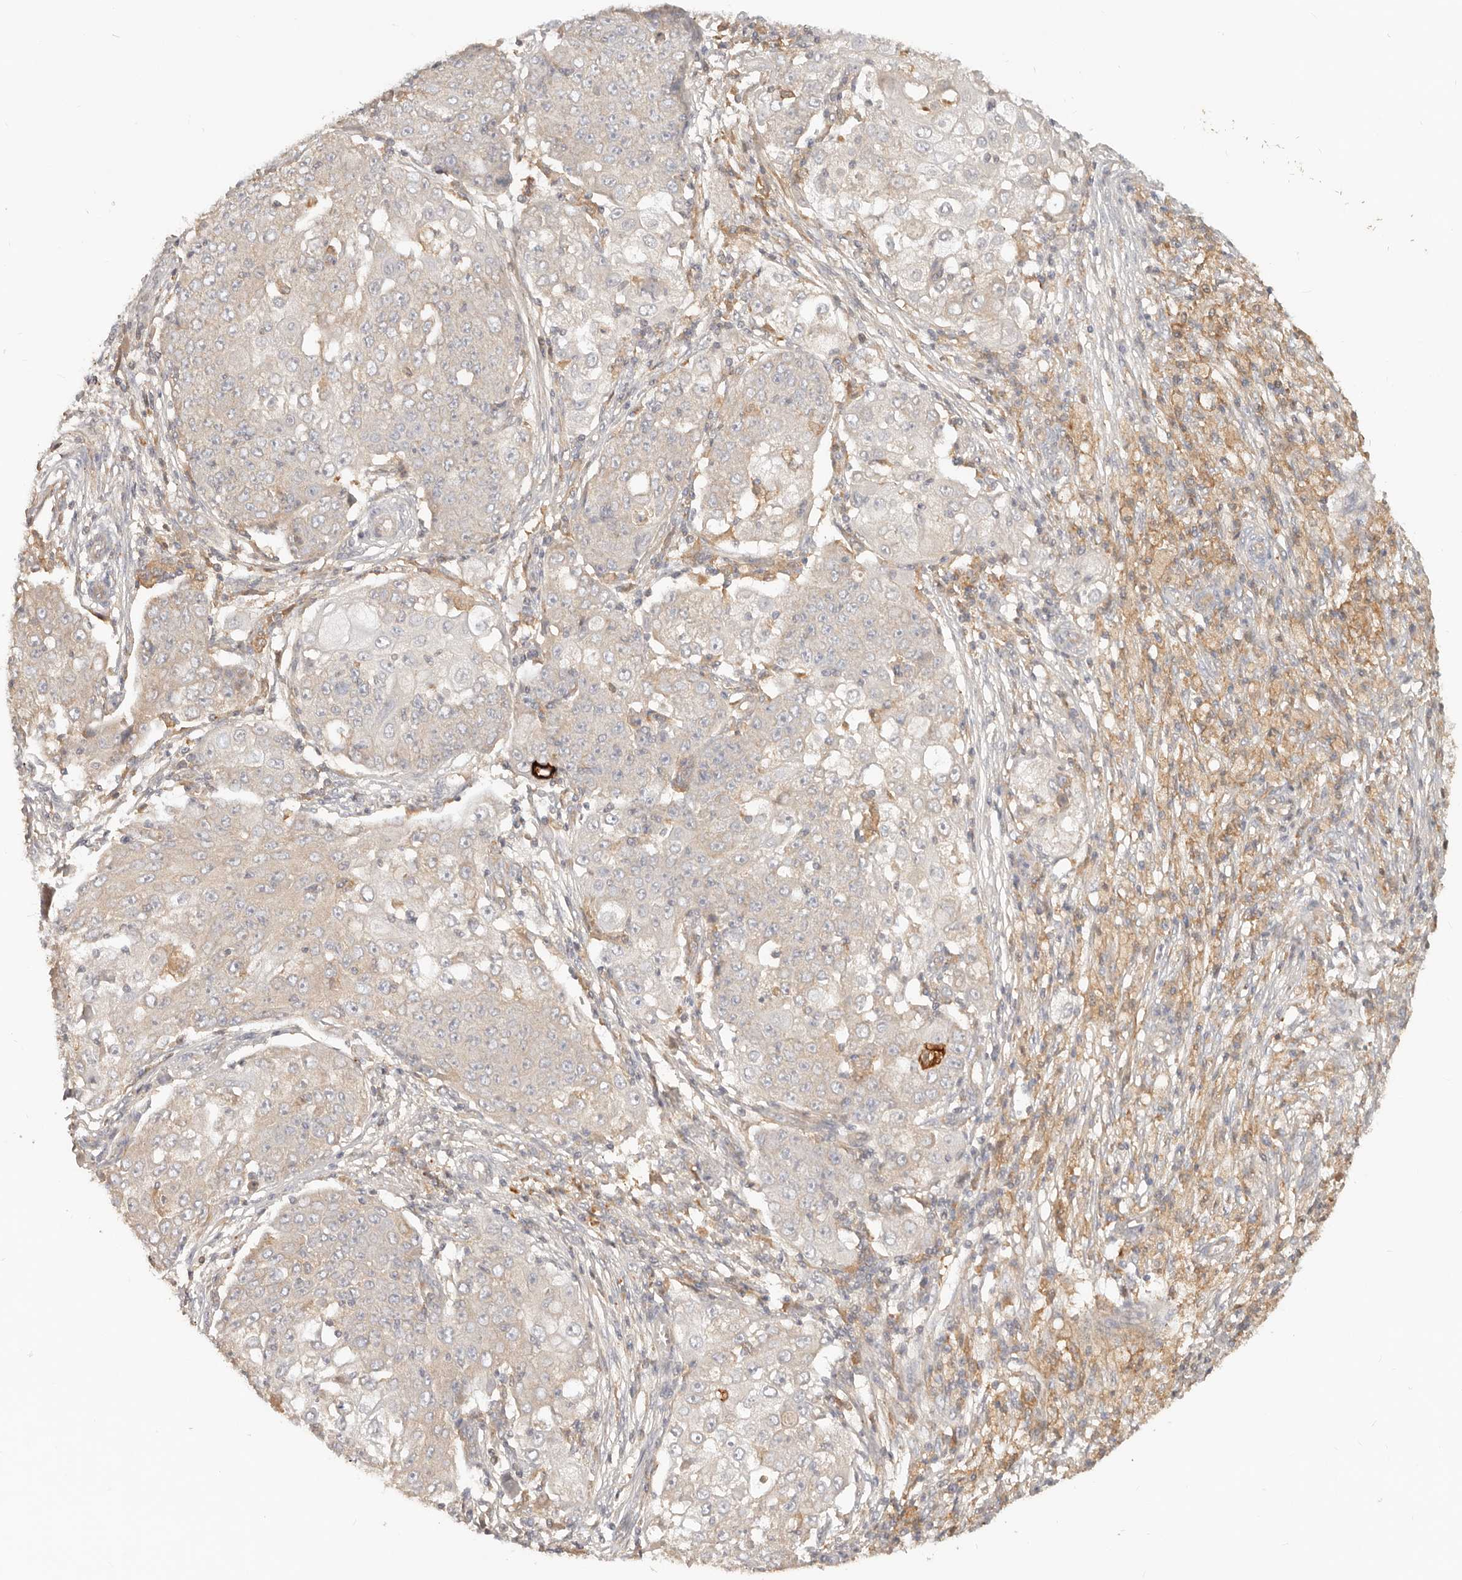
{"staining": {"intensity": "negative", "quantity": "none", "location": "none"}, "tissue": "ovarian cancer", "cell_type": "Tumor cells", "image_type": "cancer", "snomed": [{"axis": "morphology", "description": "Carcinoma, endometroid"}, {"axis": "topography", "description": "Ovary"}], "caption": "A histopathology image of ovarian endometroid carcinoma stained for a protein demonstrates no brown staining in tumor cells.", "gene": "NECAP2", "patient": {"sex": "female", "age": 42}}